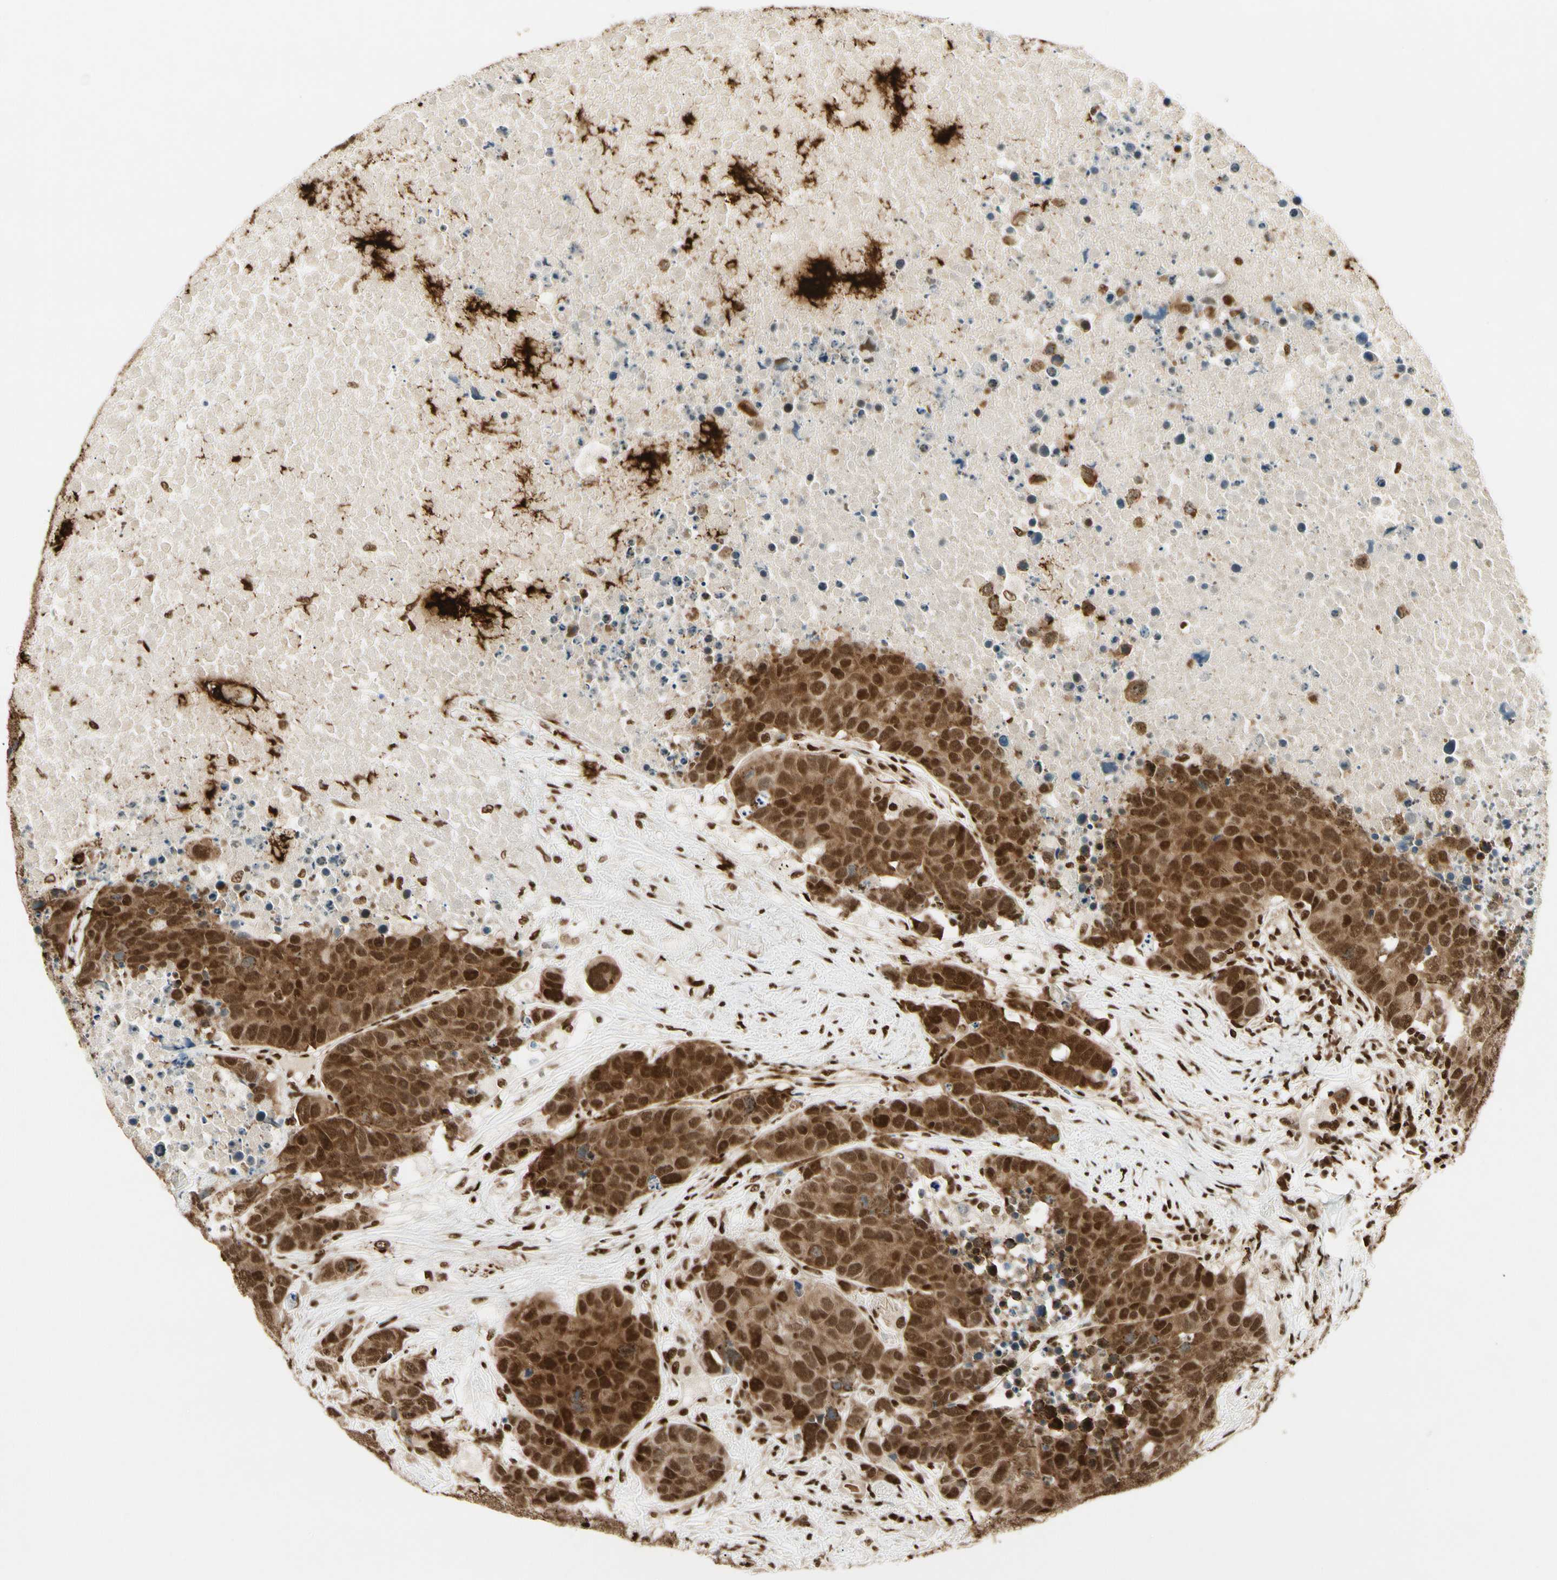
{"staining": {"intensity": "strong", "quantity": ">75%", "location": "cytoplasmic/membranous,nuclear"}, "tissue": "carcinoid", "cell_type": "Tumor cells", "image_type": "cancer", "snomed": [{"axis": "morphology", "description": "Carcinoid, malignant, NOS"}, {"axis": "topography", "description": "Lung"}], "caption": "Tumor cells demonstrate high levels of strong cytoplasmic/membranous and nuclear expression in about >75% of cells in malignant carcinoid. (Stains: DAB in brown, nuclei in blue, Microscopy: brightfield microscopy at high magnification).", "gene": "FUS", "patient": {"sex": "male", "age": 60}}